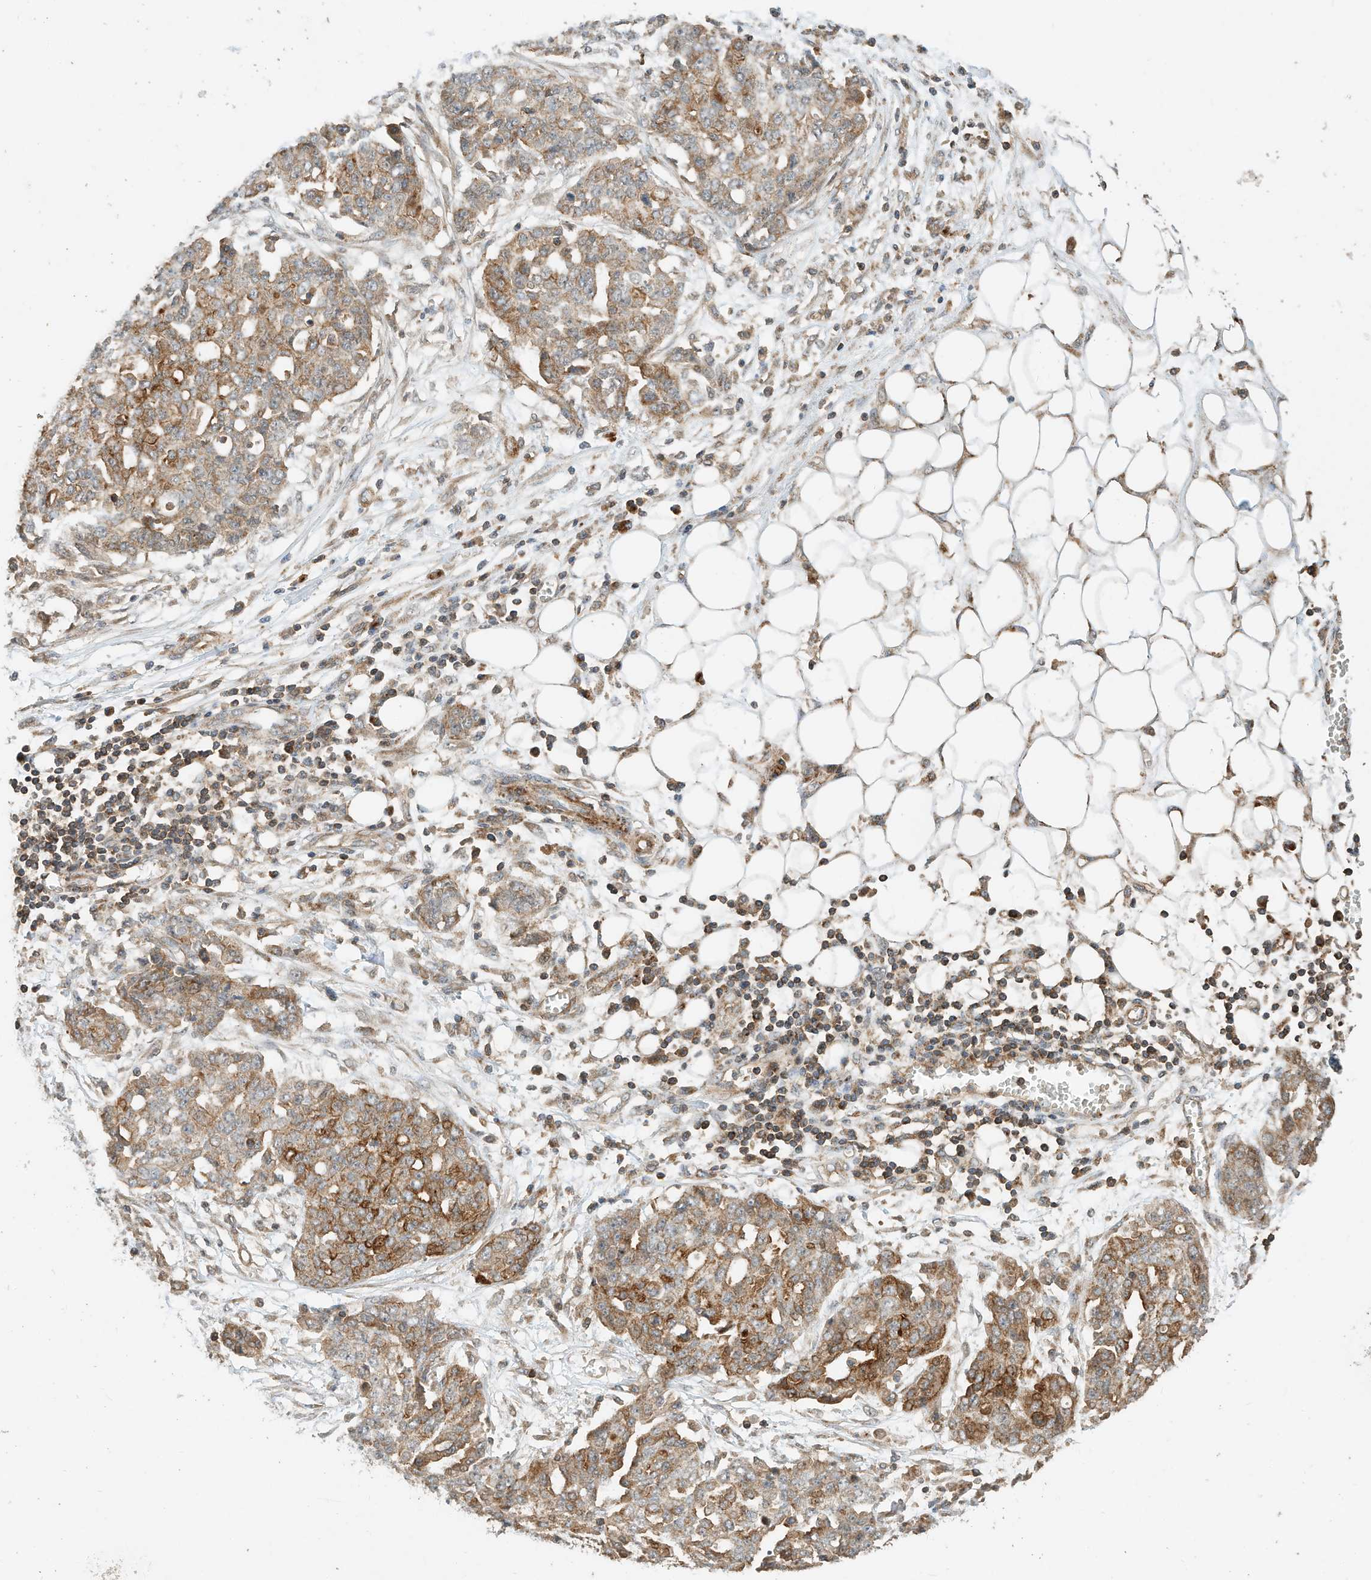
{"staining": {"intensity": "moderate", "quantity": ">75%", "location": "cytoplasmic/membranous"}, "tissue": "ovarian cancer", "cell_type": "Tumor cells", "image_type": "cancer", "snomed": [{"axis": "morphology", "description": "Cystadenocarcinoma, serous, NOS"}, {"axis": "topography", "description": "Soft tissue"}, {"axis": "topography", "description": "Ovary"}], "caption": "This photomicrograph reveals ovarian cancer stained with IHC to label a protein in brown. The cytoplasmic/membranous of tumor cells show moderate positivity for the protein. Nuclei are counter-stained blue.", "gene": "CPAMD8", "patient": {"sex": "female", "age": 57}}